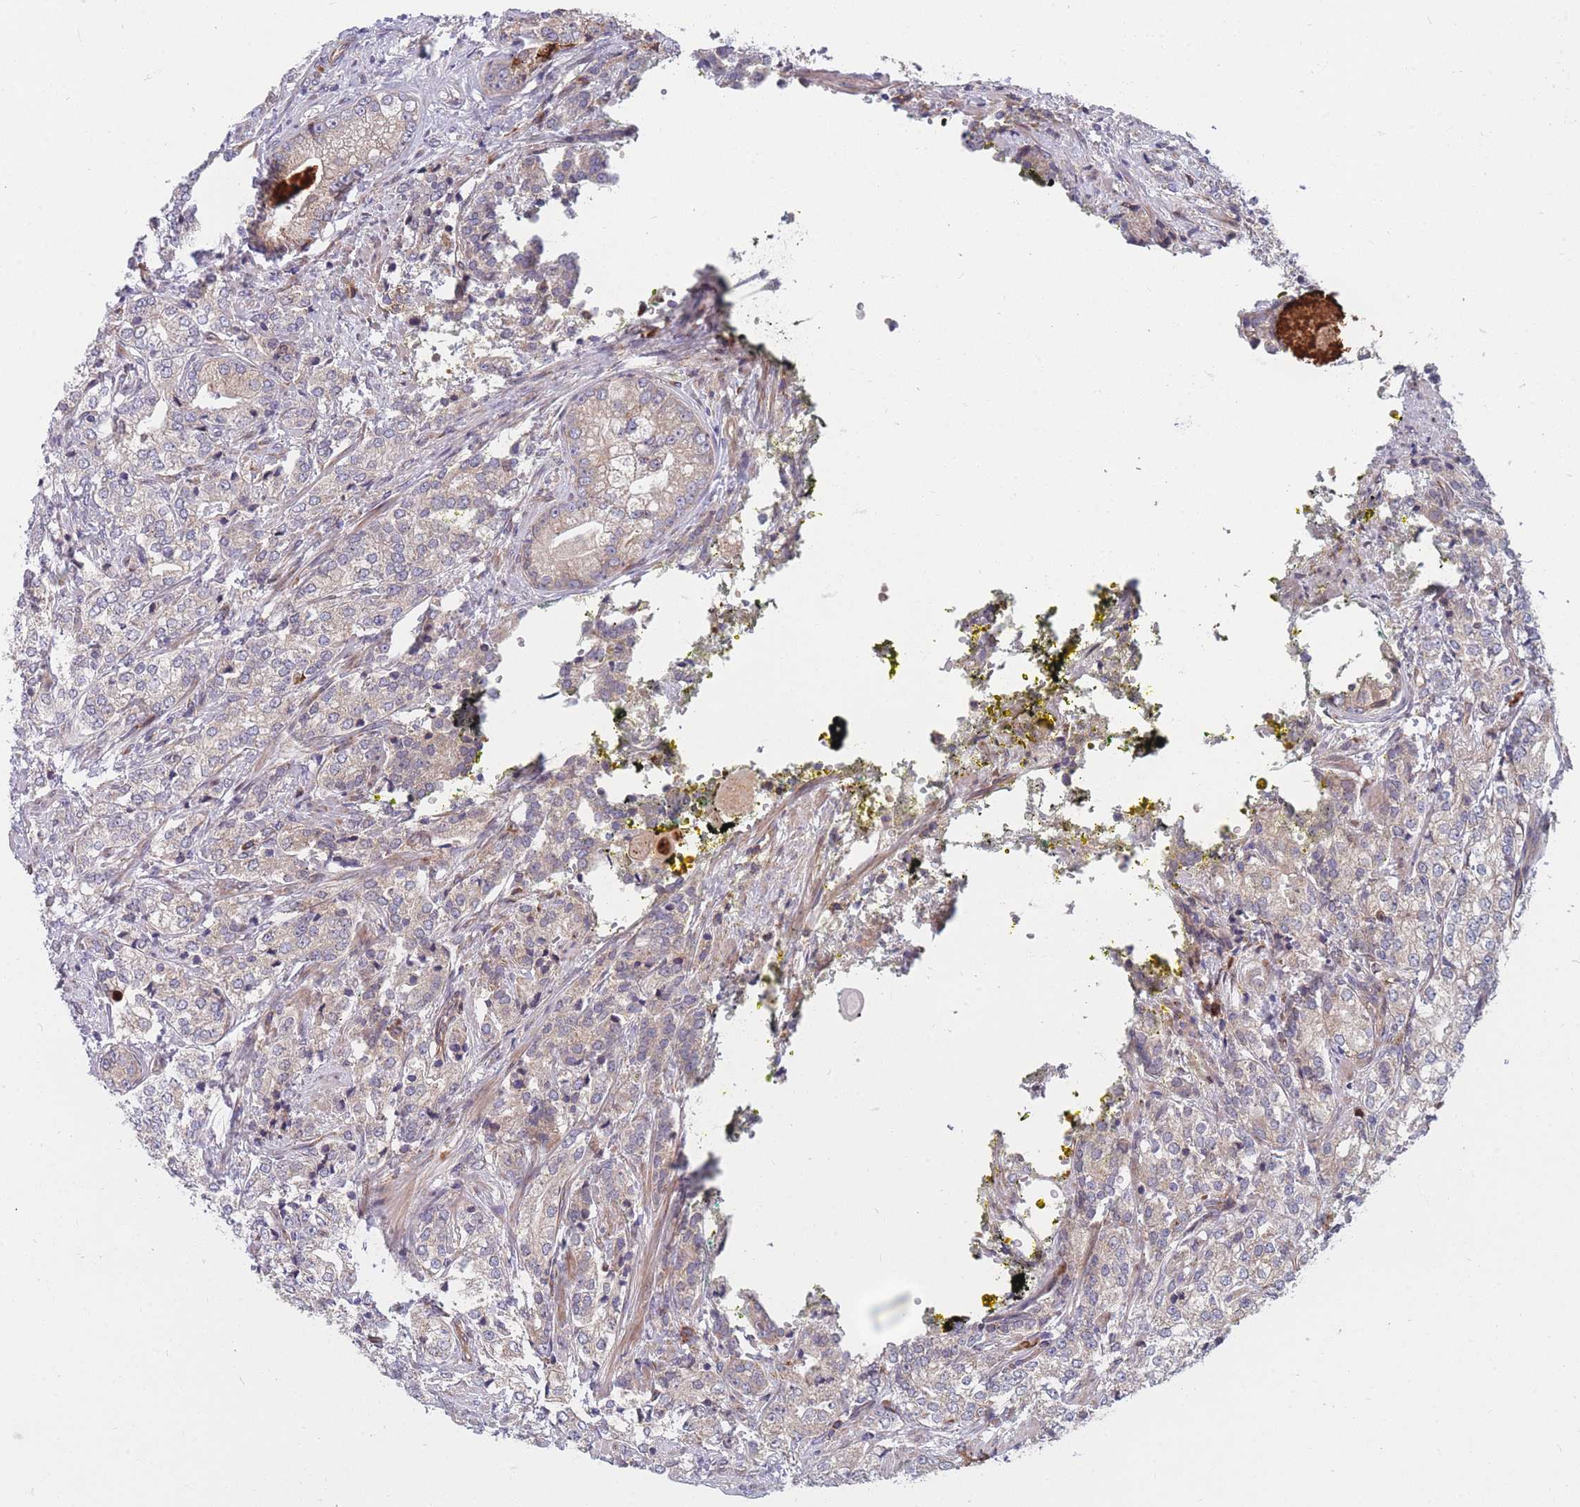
{"staining": {"intensity": "negative", "quantity": "none", "location": "none"}, "tissue": "prostate cancer", "cell_type": "Tumor cells", "image_type": "cancer", "snomed": [{"axis": "morphology", "description": "Adenocarcinoma, High grade"}, {"axis": "topography", "description": "Prostate"}], "caption": "This photomicrograph is of prostate cancer stained with immunohistochemistry to label a protein in brown with the nuclei are counter-stained blue. There is no expression in tumor cells.", "gene": "TMEM131L", "patient": {"sex": "male", "age": 69}}